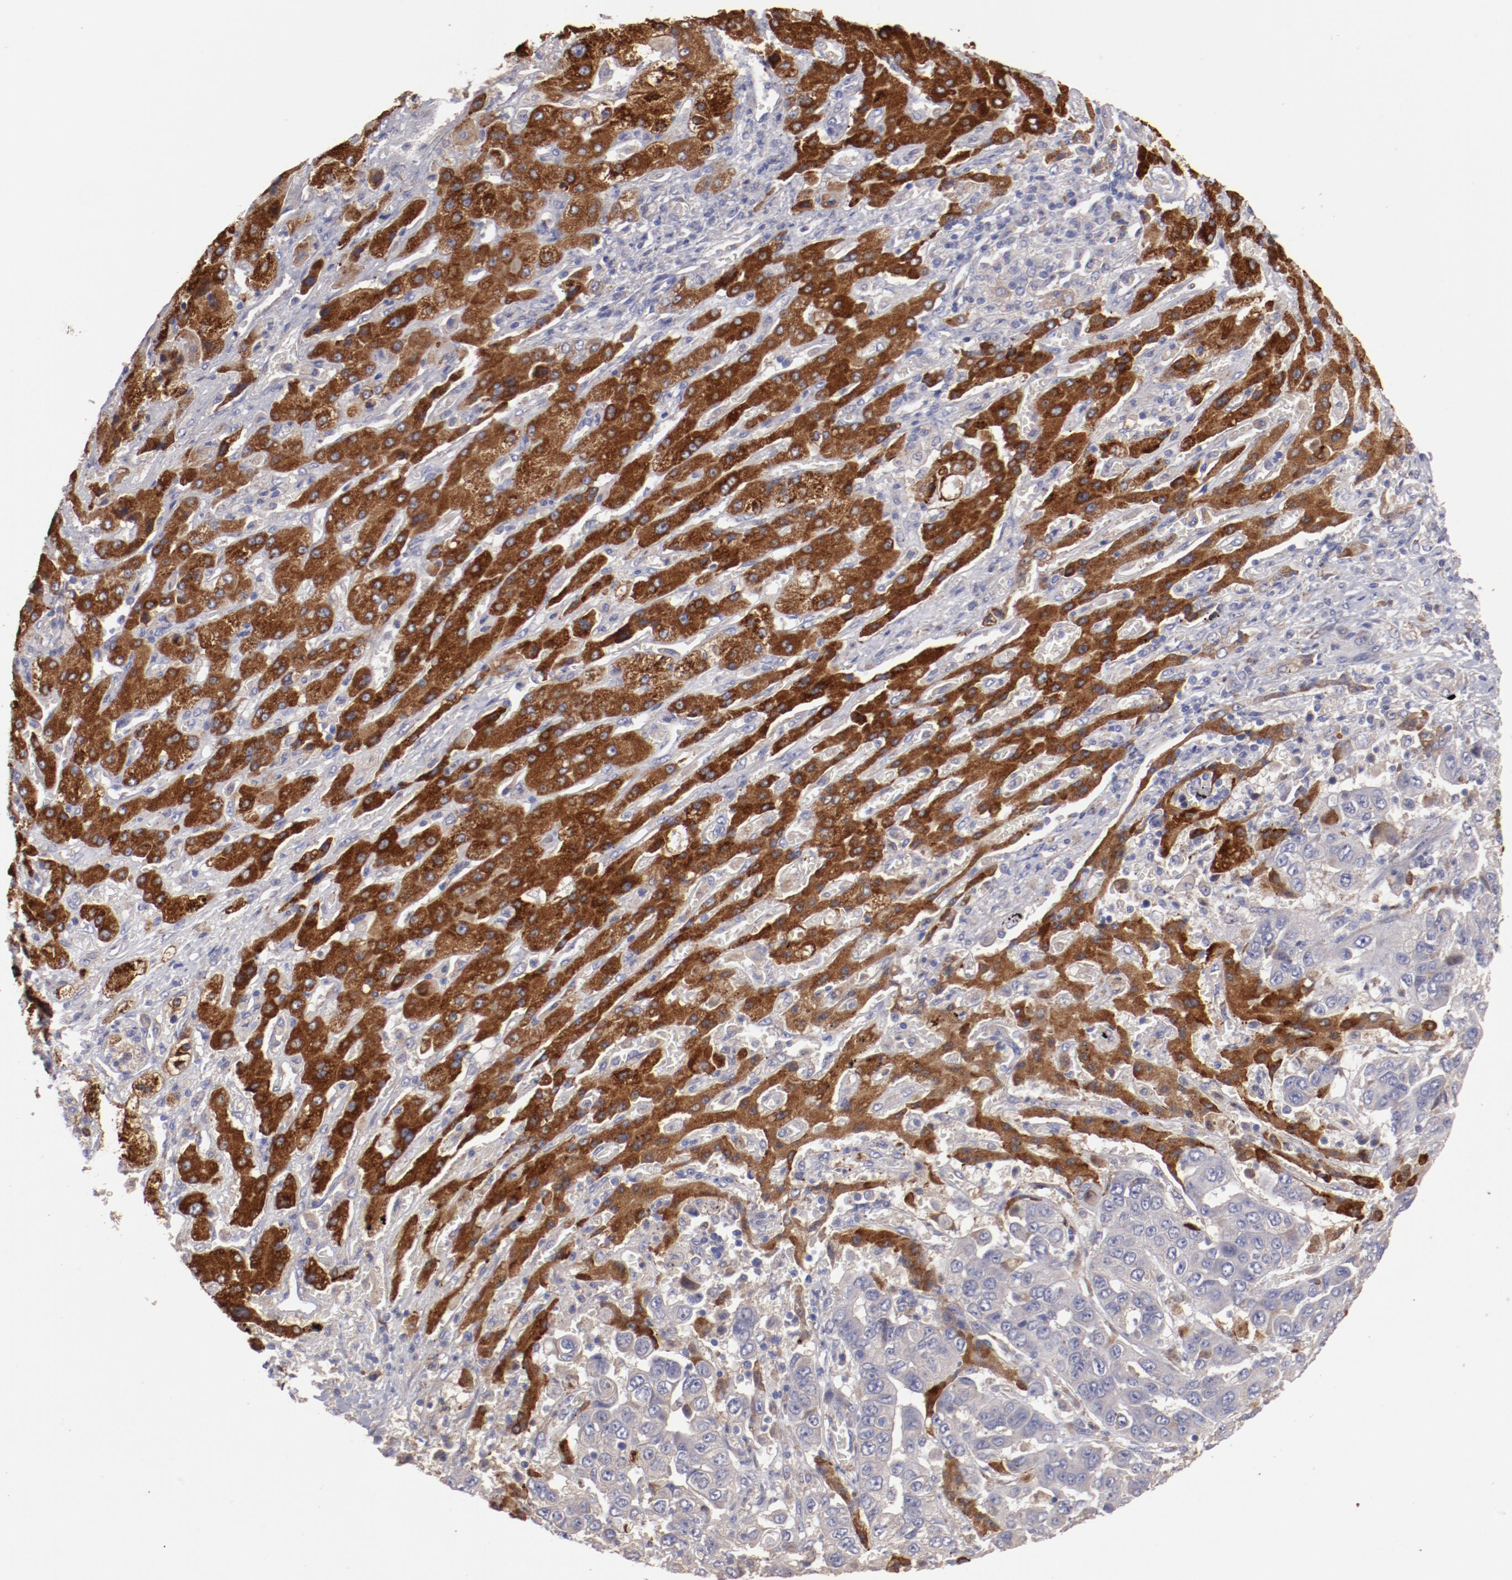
{"staining": {"intensity": "weak", "quantity": "25%-75%", "location": "cytoplasmic/membranous"}, "tissue": "liver cancer", "cell_type": "Tumor cells", "image_type": "cancer", "snomed": [{"axis": "morphology", "description": "Cholangiocarcinoma"}, {"axis": "topography", "description": "Liver"}], "caption": "A photomicrograph showing weak cytoplasmic/membranous staining in approximately 25%-75% of tumor cells in liver cancer (cholangiocarcinoma), as visualized by brown immunohistochemical staining.", "gene": "ENTPD5", "patient": {"sex": "female", "age": 52}}